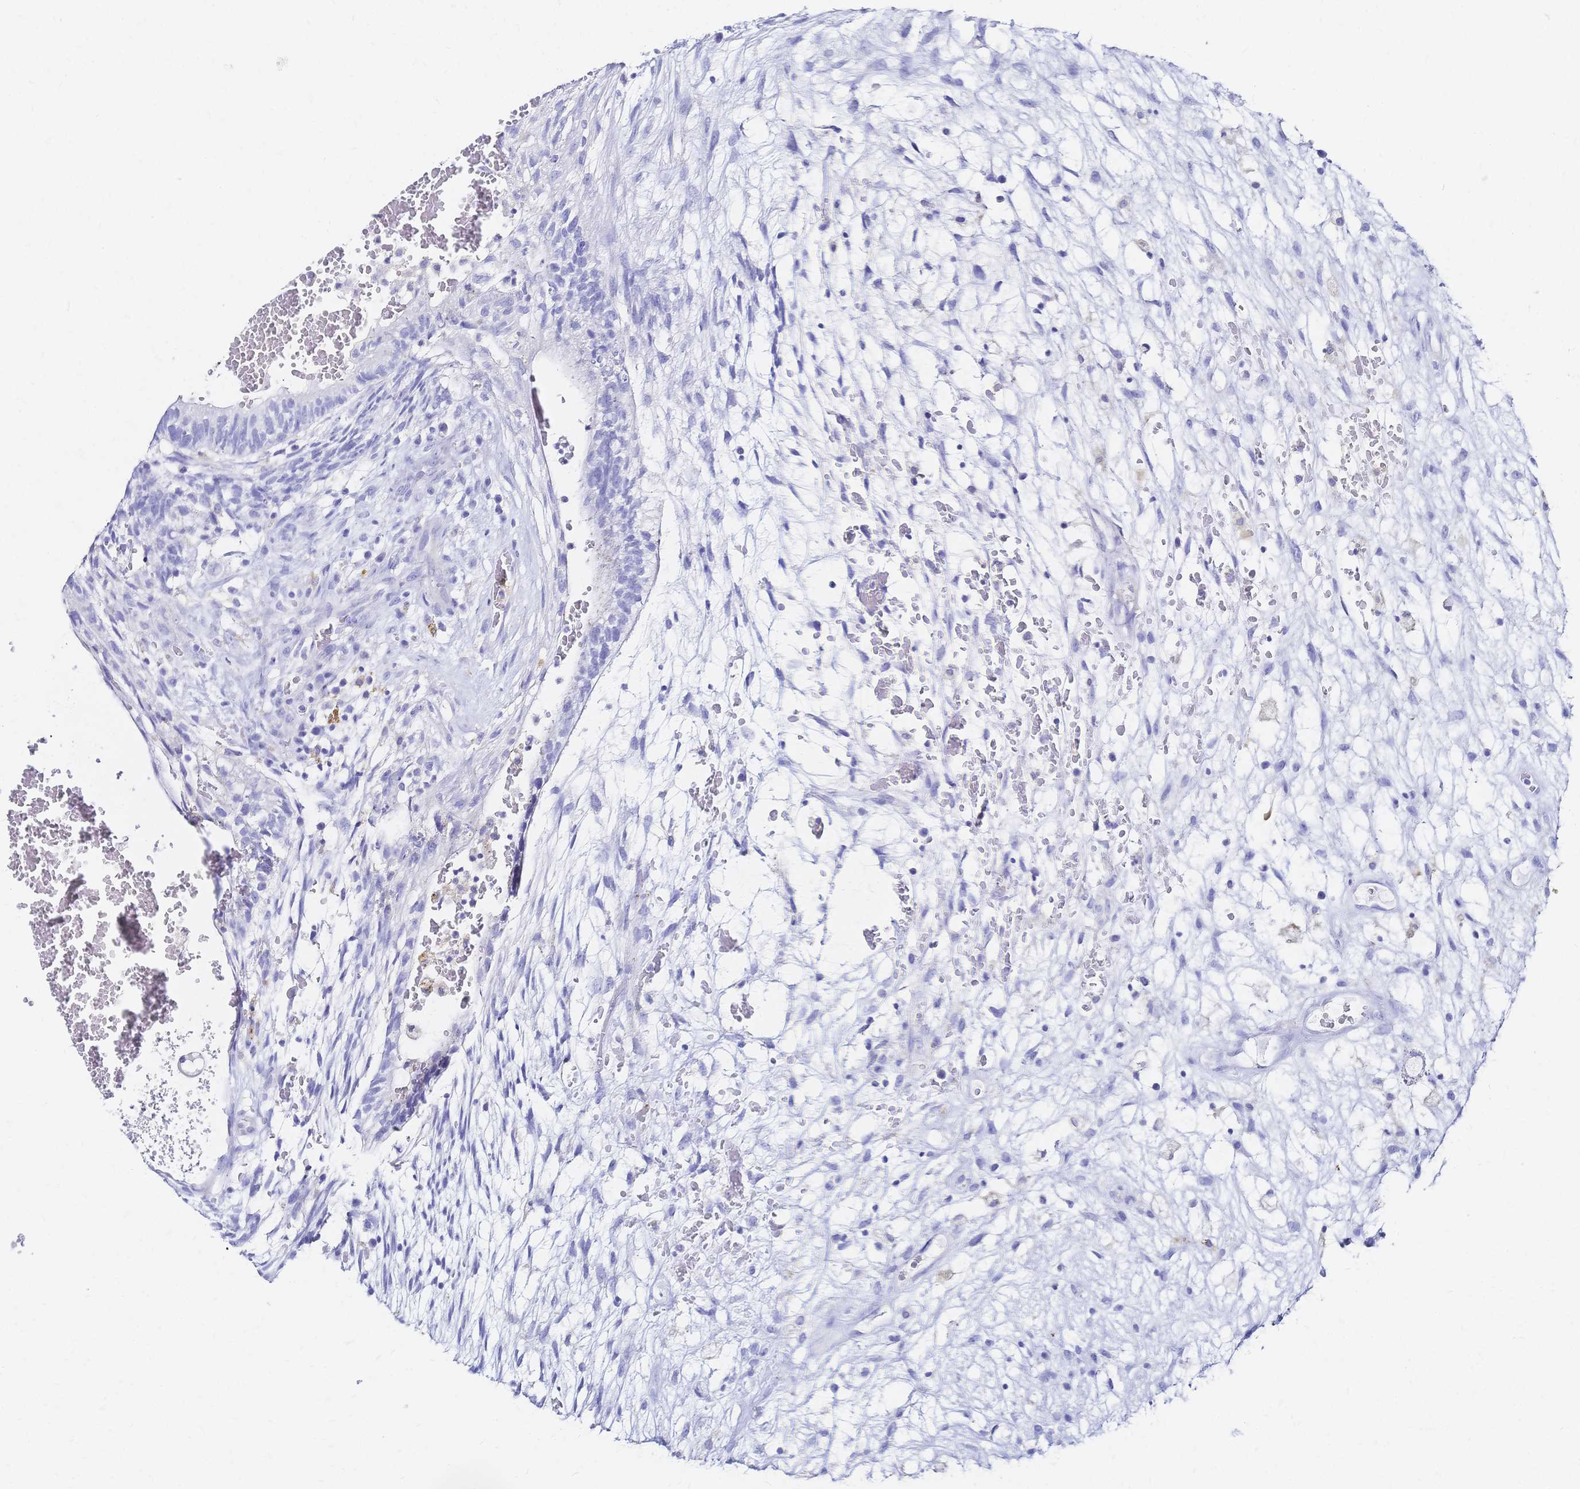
{"staining": {"intensity": "negative", "quantity": "none", "location": "none"}, "tissue": "testis cancer", "cell_type": "Tumor cells", "image_type": "cancer", "snomed": [{"axis": "morphology", "description": "Normal tissue, NOS"}, {"axis": "morphology", "description": "Carcinoma, Embryonal, NOS"}, {"axis": "topography", "description": "Testis"}], "caption": "Immunohistochemistry photomicrograph of testis cancer (embryonal carcinoma) stained for a protein (brown), which displays no staining in tumor cells. Nuclei are stained in blue.", "gene": "SLC5A1", "patient": {"sex": "male", "age": 32}}